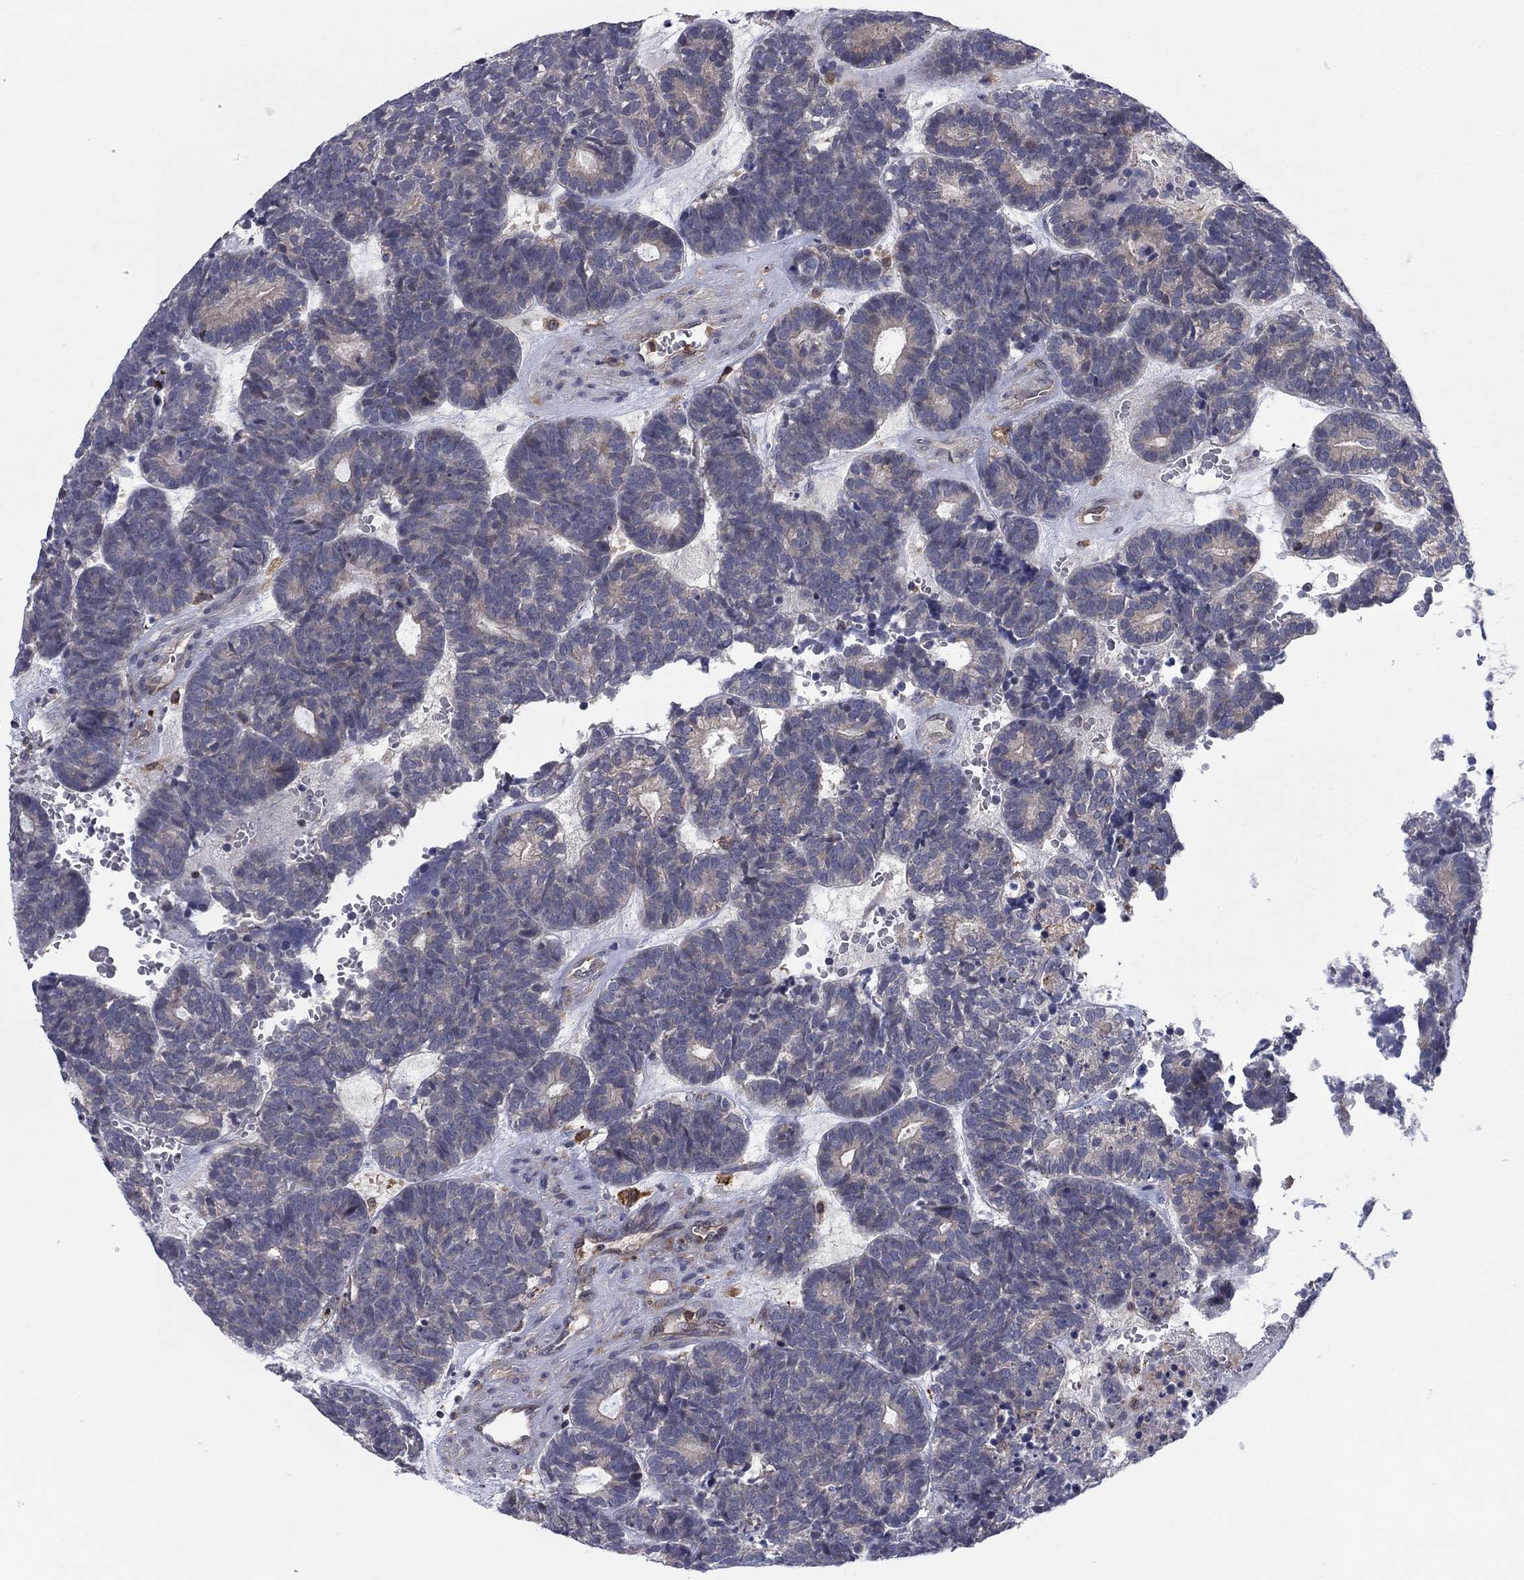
{"staining": {"intensity": "negative", "quantity": "none", "location": "none"}, "tissue": "head and neck cancer", "cell_type": "Tumor cells", "image_type": "cancer", "snomed": [{"axis": "morphology", "description": "Adenocarcinoma, NOS"}, {"axis": "topography", "description": "Head-Neck"}], "caption": "DAB (3,3'-diaminobenzidine) immunohistochemical staining of human head and neck cancer shows no significant staining in tumor cells. The staining was performed using DAB to visualize the protein expression in brown, while the nuclei were stained in blue with hematoxylin (Magnification: 20x).", "gene": "ZNHIT3", "patient": {"sex": "female", "age": 81}}